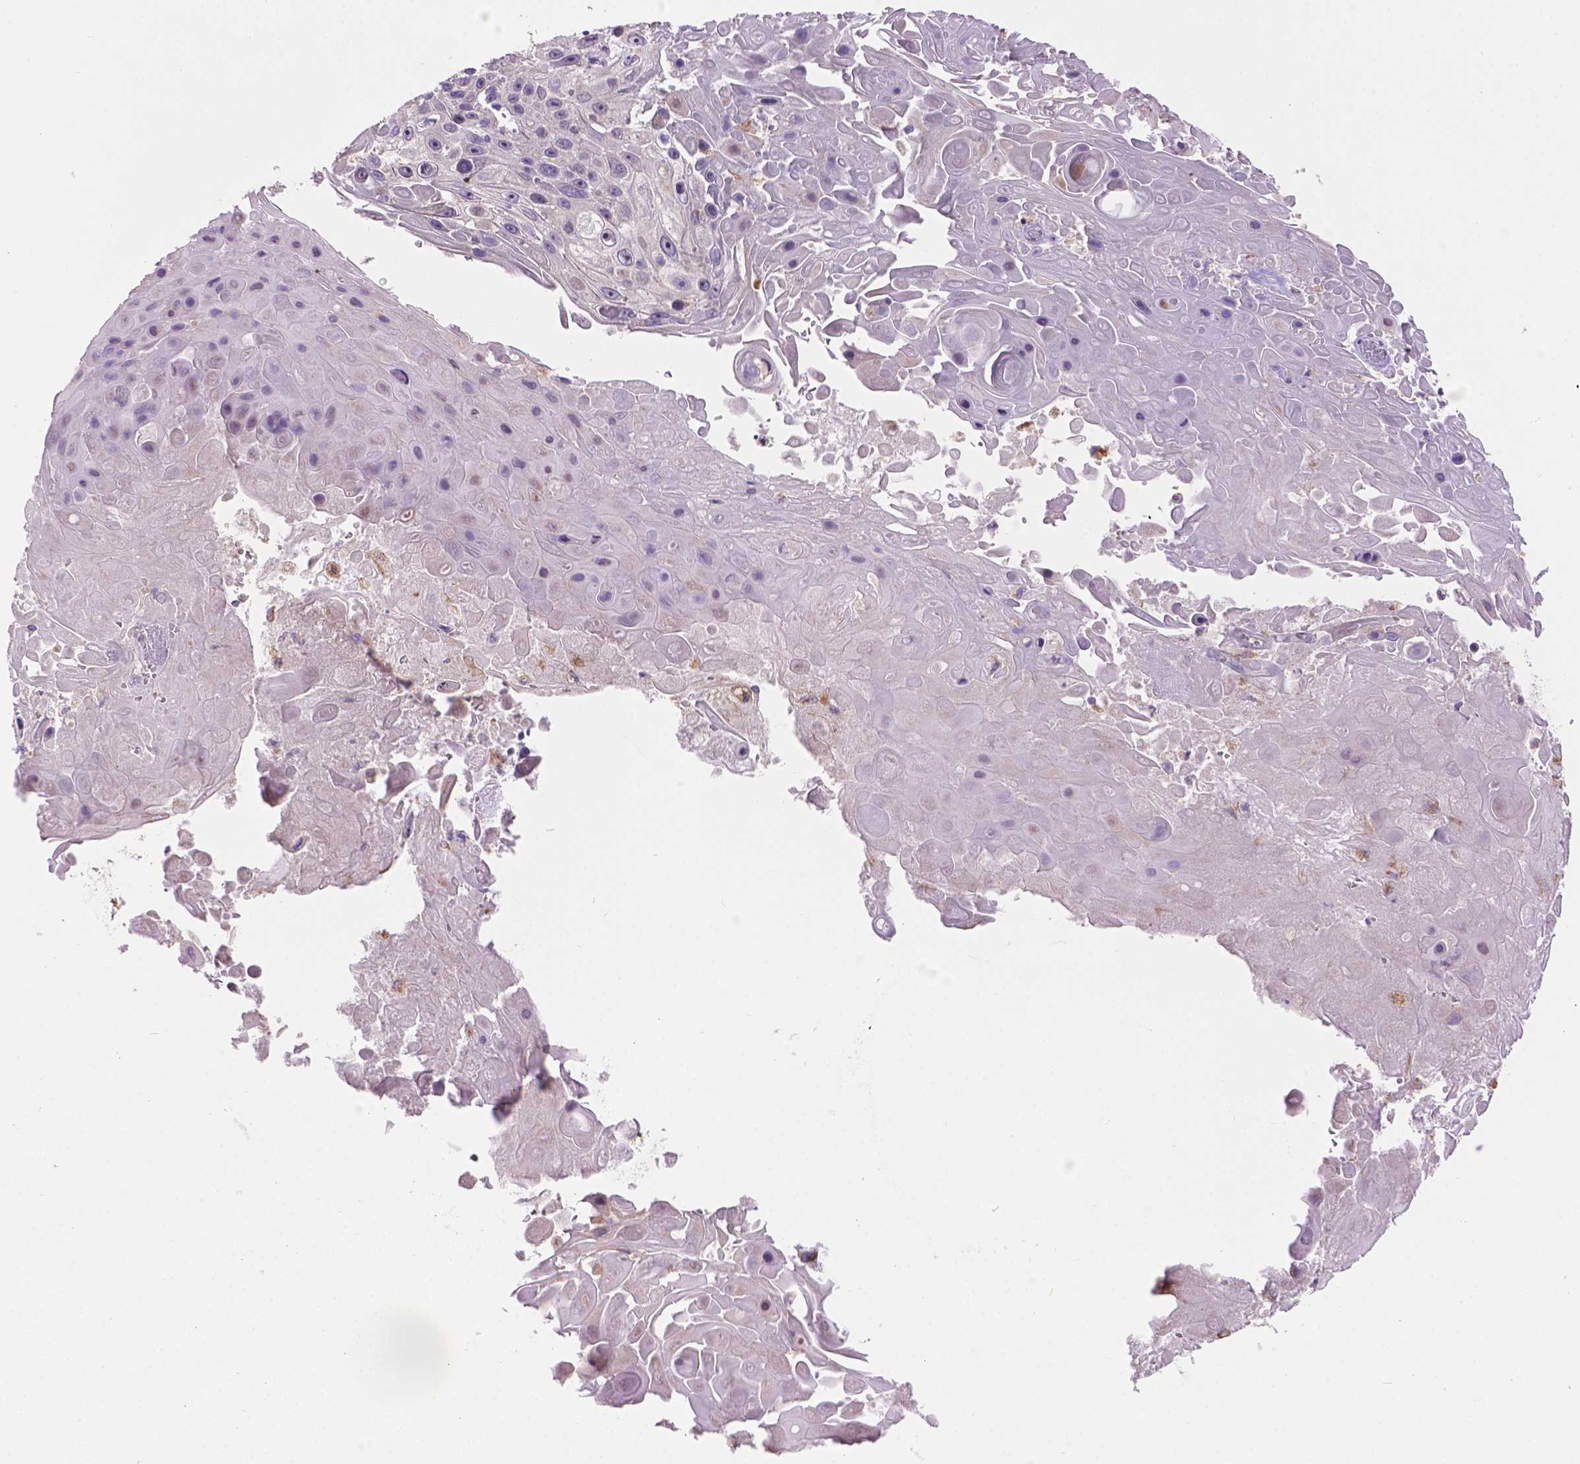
{"staining": {"intensity": "negative", "quantity": "none", "location": "none"}, "tissue": "skin cancer", "cell_type": "Tumor cells", "image_type": "cancer", "snomed": [{"axis": "morphology", "description": "Squamous cell carcinoma, NOS"}, {"axis": "topography", "description": "Skin"}], "caption": "This is an IHC histopathology image of human skin squamous cell carcinoma. There is no staining in tumor cells.", "gene": "CDH7", "patient": {"sex": "male", "age": 82}}